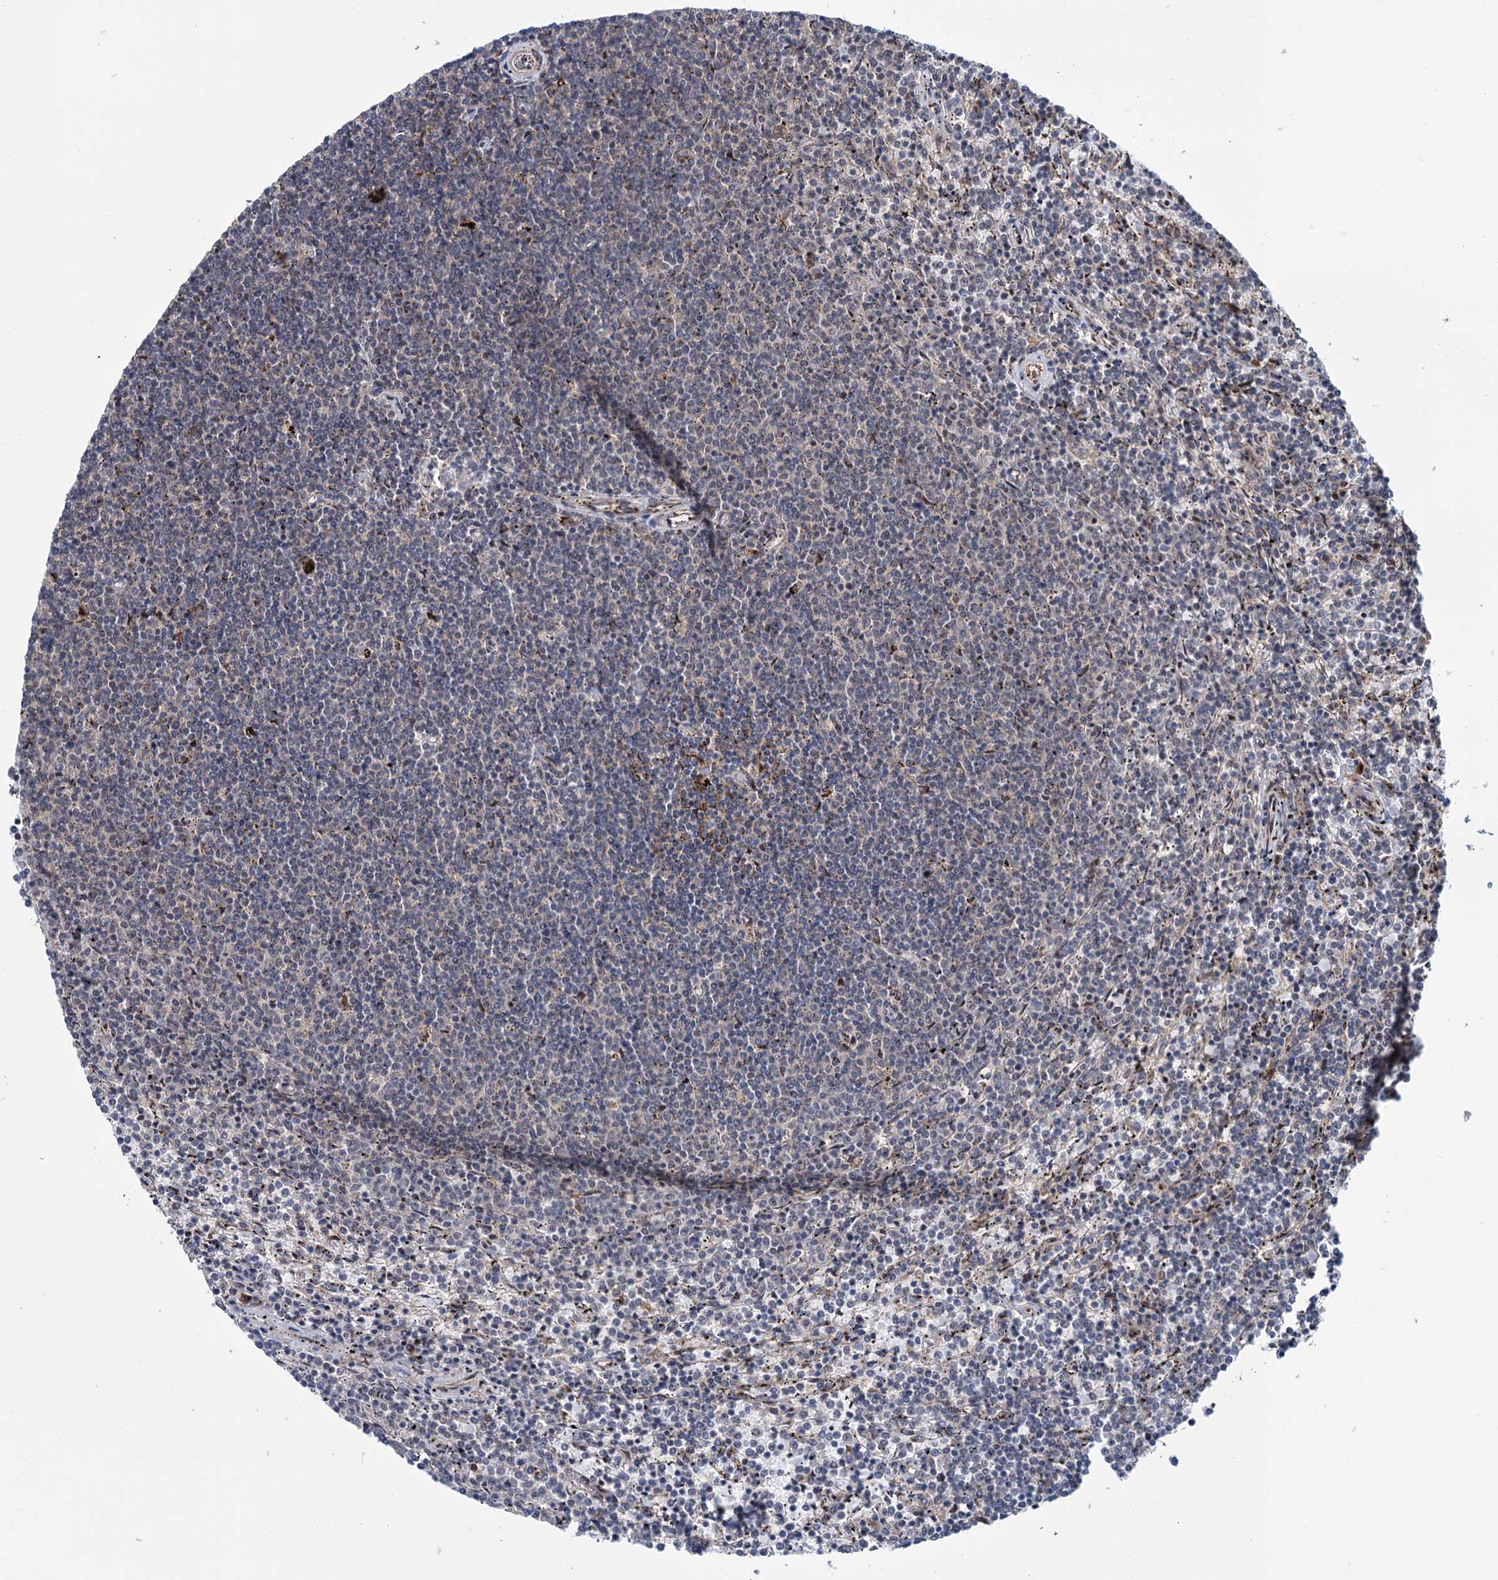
{"staining": {"intensity": "negative", "quantity": "none", "location": "none"}, "tissue": "lymphoma", "cell_type": "Tumor cells", "image_type": "cancer", "snomed": [{"axis": "morphology", "description": "Malignant lymphoma, non-Hodgkin's type, Low grade"}, {"axis": "topography", "description": "Spleen"}], "caption": "This is a image of immunohistochemistry staining of malignant lymphoma, non-Hodgkin's type (low-grade), which shows no expression in tumor cells.", "gene": "ELP4", "patient": {"sex": "female", "age": 50}}